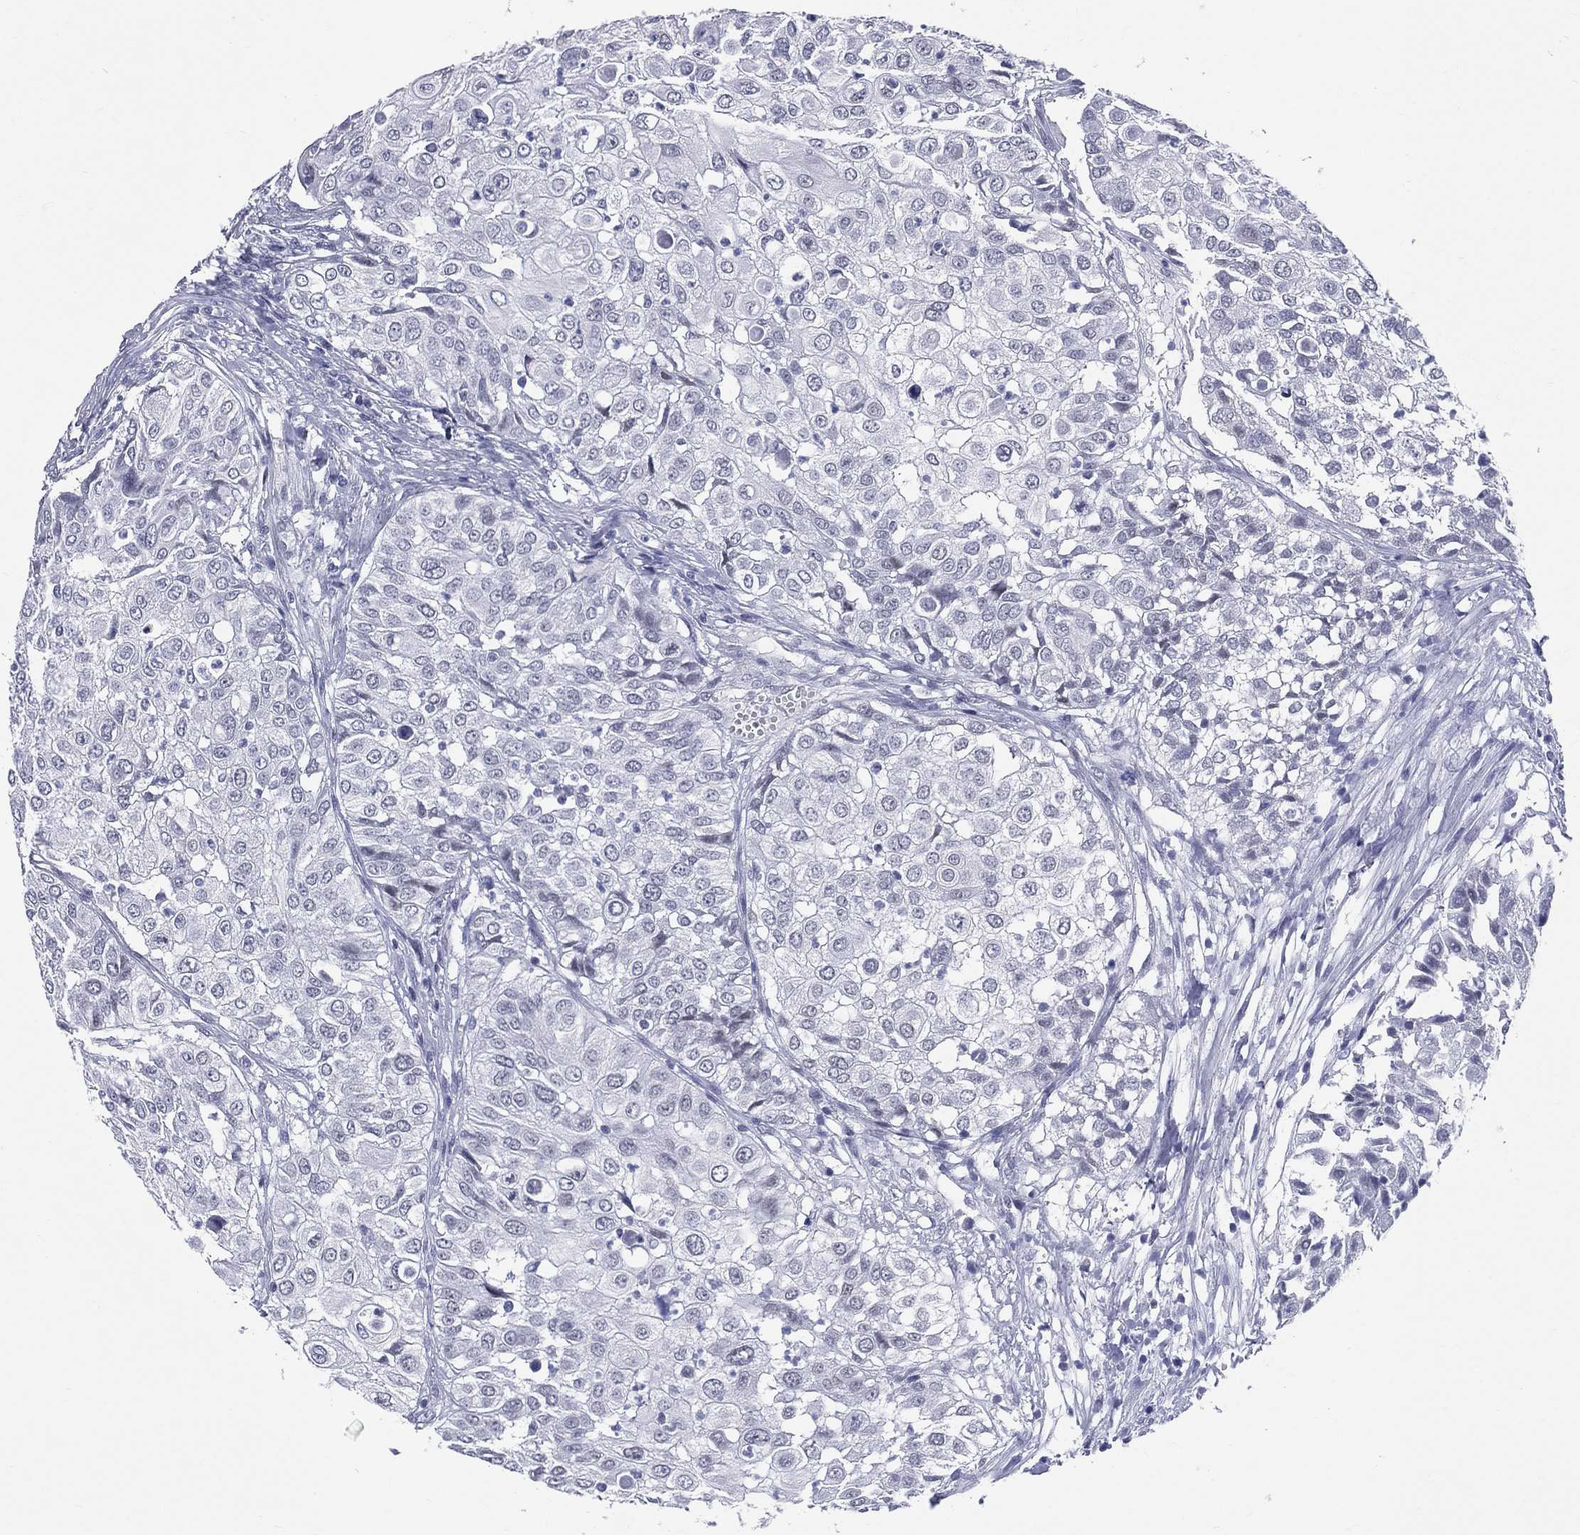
{"staining": {"intensity": "negative", "quantity": "none", "location": "none"}, "tissue": "urothelial cancer", "cell_type": "Tumor cells", "image_type": "cancer", "snomed": [{"axis": "morphology", "description": "Urothelial carcinoma, High grade"}, {"axis": "topography", "description": "Urinary bladder"}], "caption": "High magnification brightfield microscopy of urothelial cancer stained with DAB (3,3'-diaminobenzidine) (brown) and counterstained with hematoxylin (blue): tumor cells show no significant expression. (Stains: DAB (3,3'-diaminobenzidine) immunohistochemistry (IHC) with hematoxylin counter stain, Microscopy: brightfield microscopy at high magnification).", "gene": "MLLT10", "patient": {"sex": "female", "age": 79}}